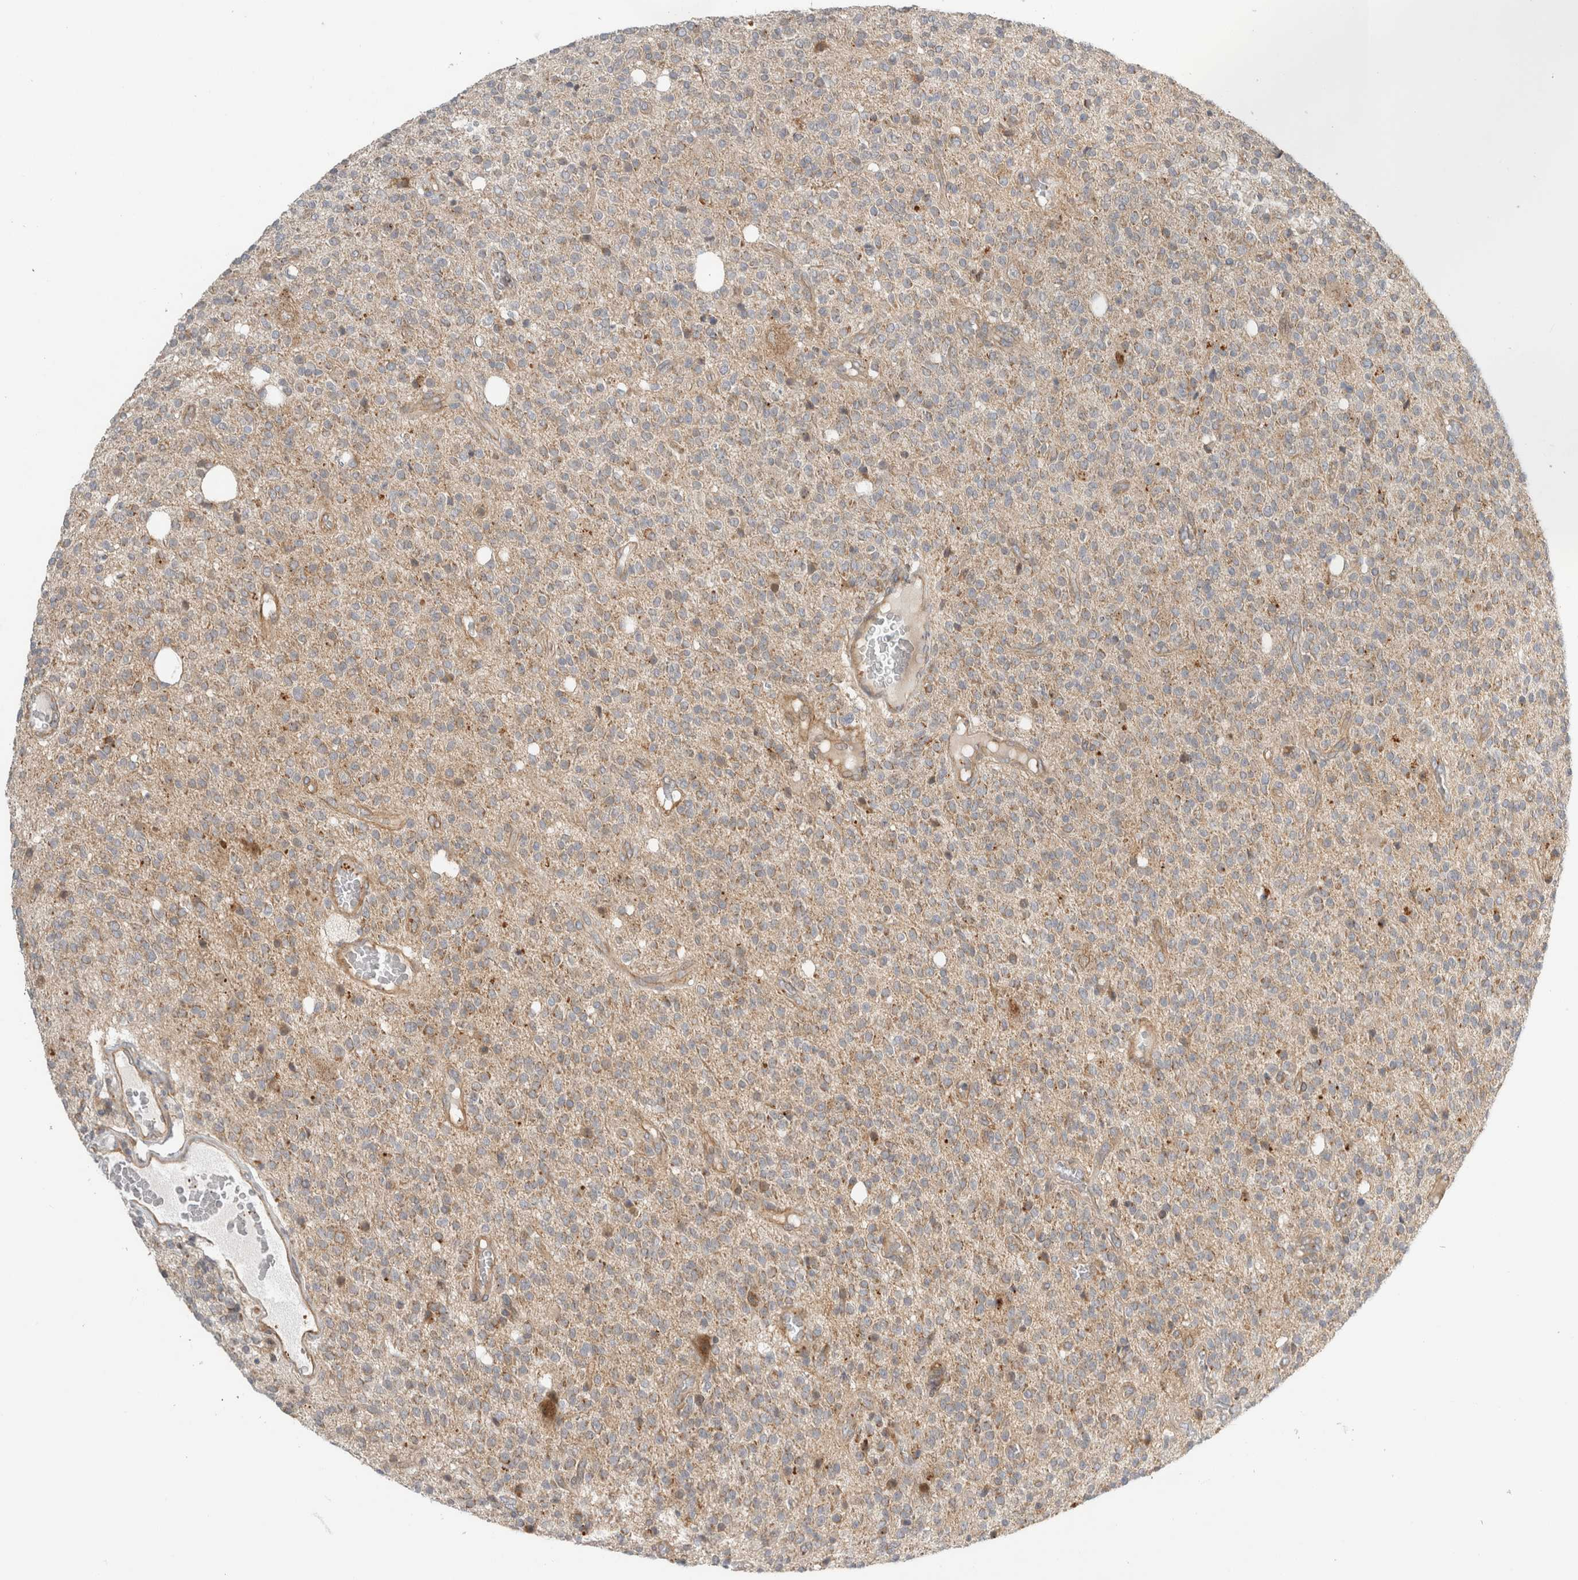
{"staining": {"intensity": "weak", "quantity": ">75%", "location": "cytoplasmic/membranous"}, "tissue": "glioma", "cell_type": "Tumor cells", "image_type": "cancer", "snomed": [{"axis": "morphology", "description": "Glioma, malignant, High grade"}, {"axis": "topography", "description": "Brain"}], "caption": "Immunohistochemical staining of human glioma shows low levels of weak cytoplasmic/membranous protein staining in about >75% of tumor cells.", "gene": "KPNA5", "patient": {"sex": "male", "age": 34}}